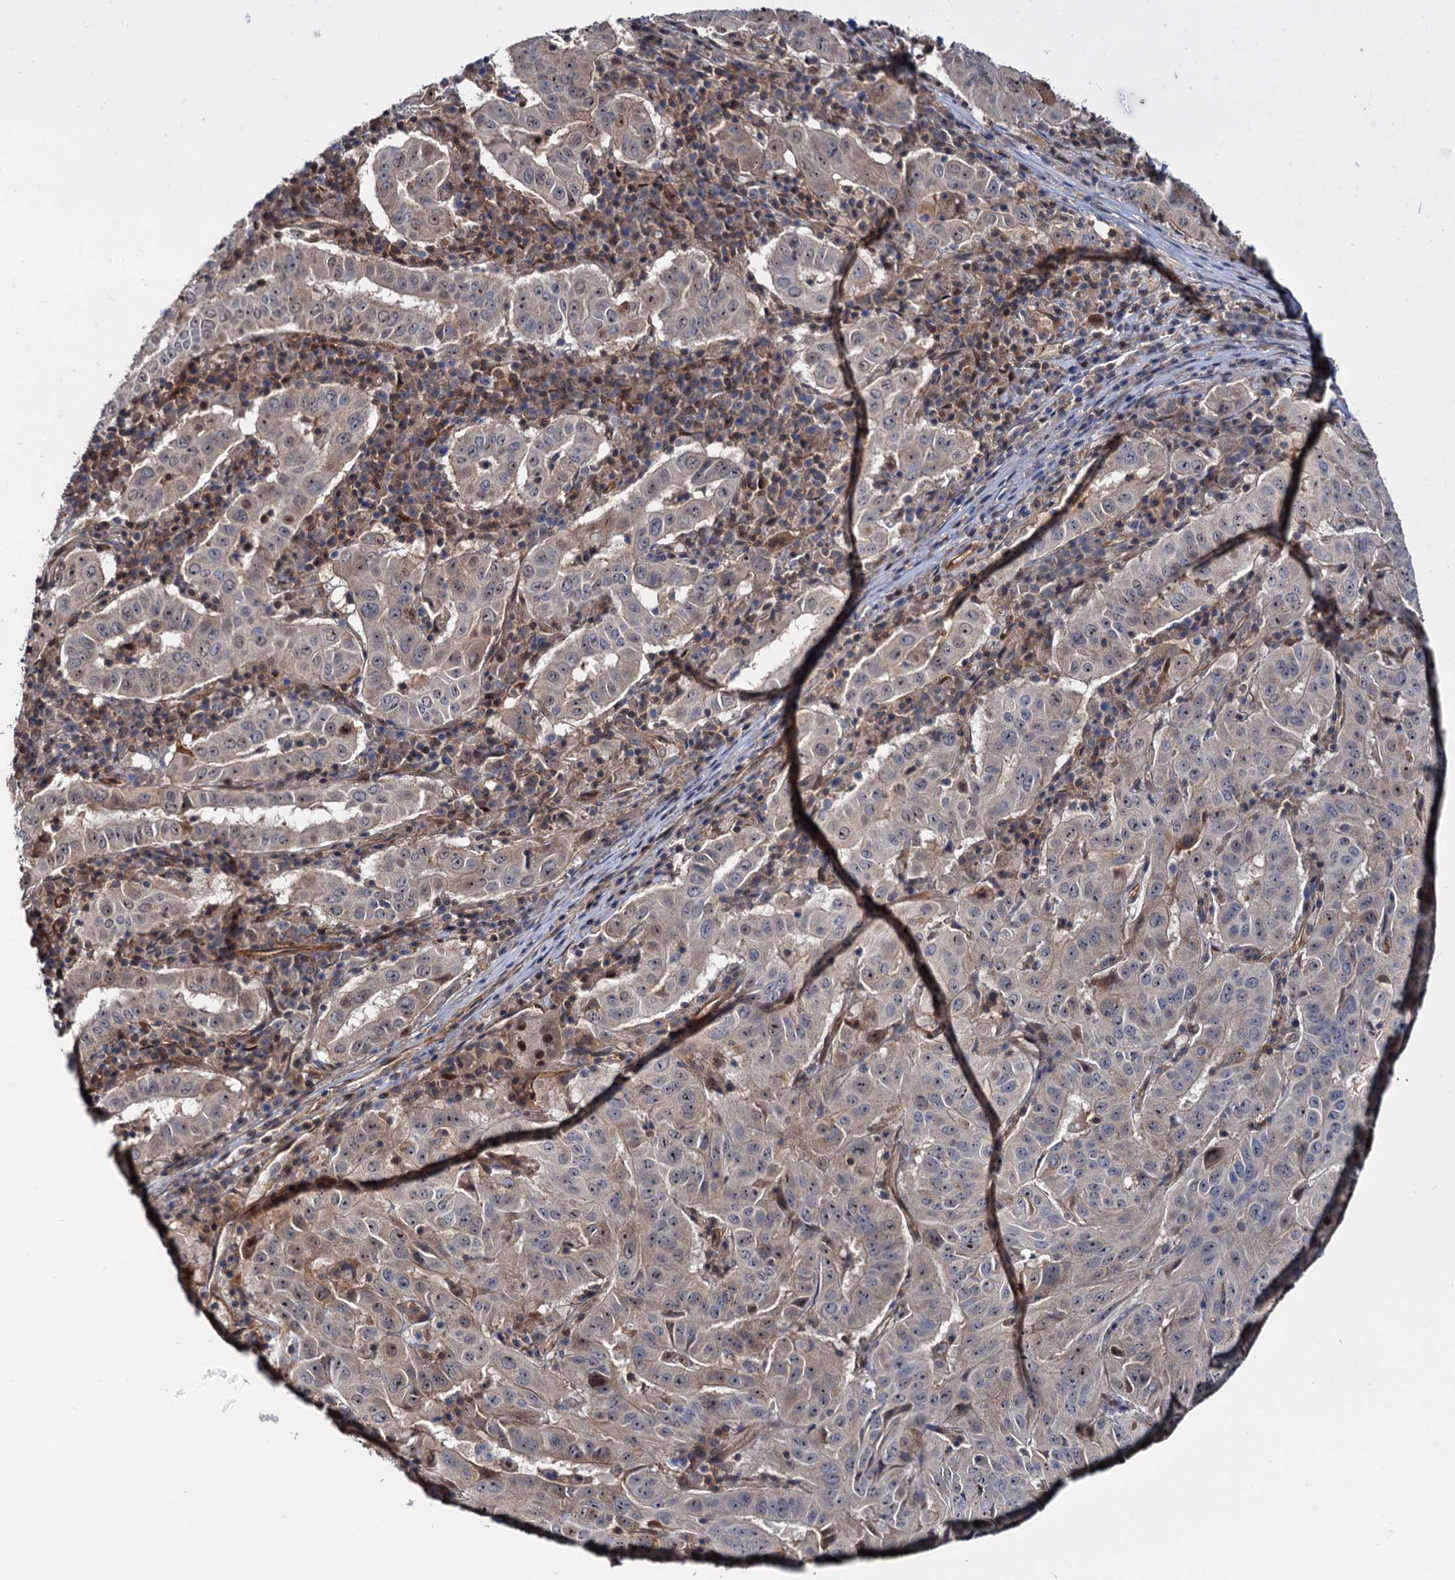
{"staining": {"intensity": "weak", "quantity": "25%-75%", "location": "cytoplasmic/membranous,nuclear"}, "tissue": "pancreatic cancer", "cell_type": "Tumor cells", "image_type": "cancer", "snomed": [{"axis": "morphology", "description": "Adenocarcinoma, NOS"}, {"axis": "topography", "description": "Pancreas"}], "caption": "Protein expression analysis of human pancreatic cancer (adenocarcinoma) reveals weak cytoplasmic/membranous and nuclear positivity in about 25%-75% of tumor cells. (Brightfield microscopy of DAB IHC at high magnification).", "gene": "UBLCP1", "patient": {"sex": "male", "age": 63}}